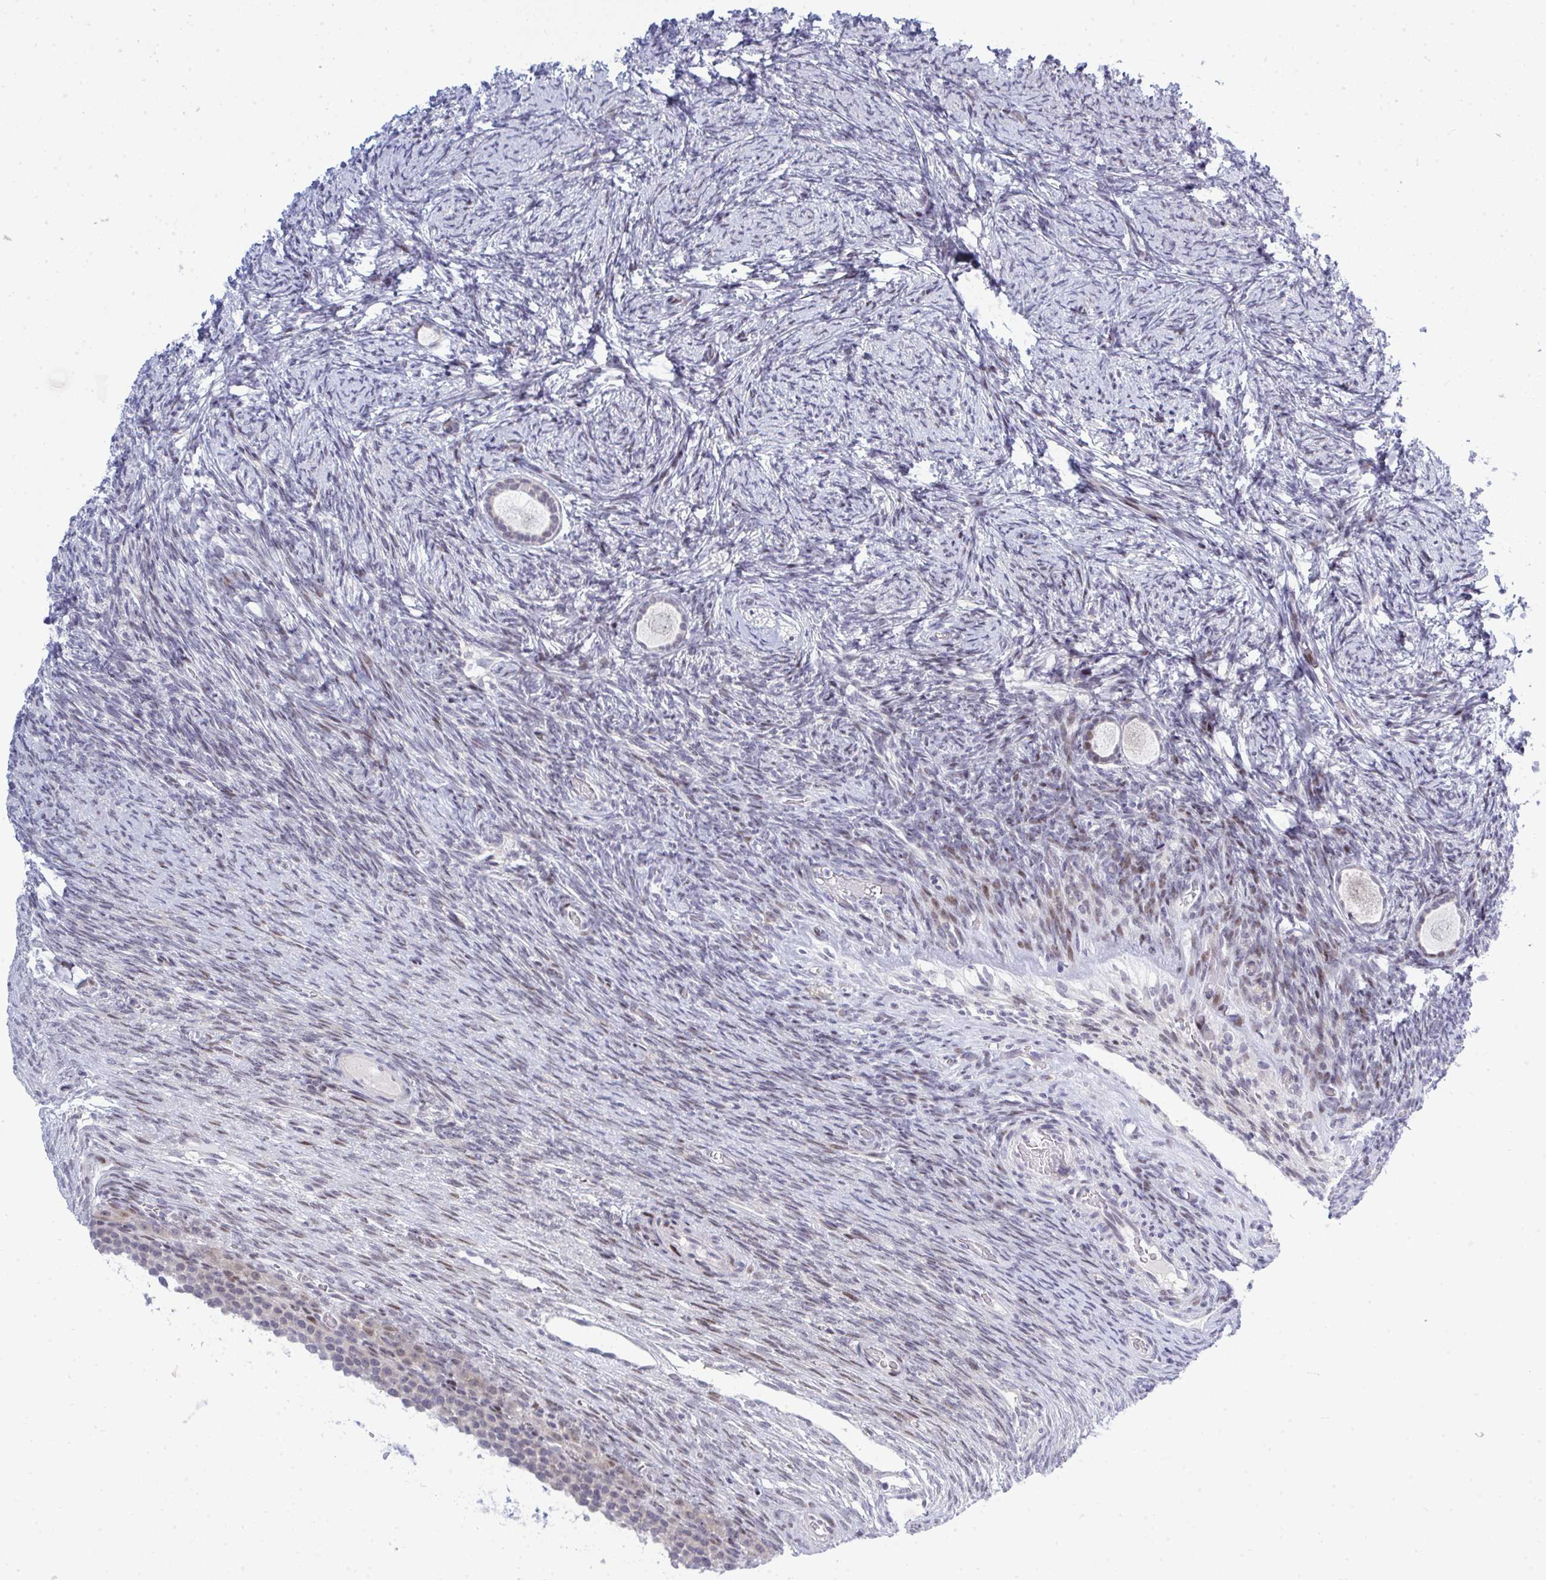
{"staining": {"intensity": "negative", "quantity": "none", "location": "none"}, "tissue": "ovary", "cell_type": "Follicle cells", "image_type": "normal", "snomed": [{"axis": "morphology", "description": "Normal tissue, NOS"}, {"axis": "topography", "description": "Ovary"}], "caption": "The photomicrograph displays no staining of follicle cells in unremarkable ovary. (DAB (3,3'-diaminobenzidine) immunohistochemistry (IHC), high magnification).", "gene": "TAB1", "patient": {"sex": "female", "age": 34}}